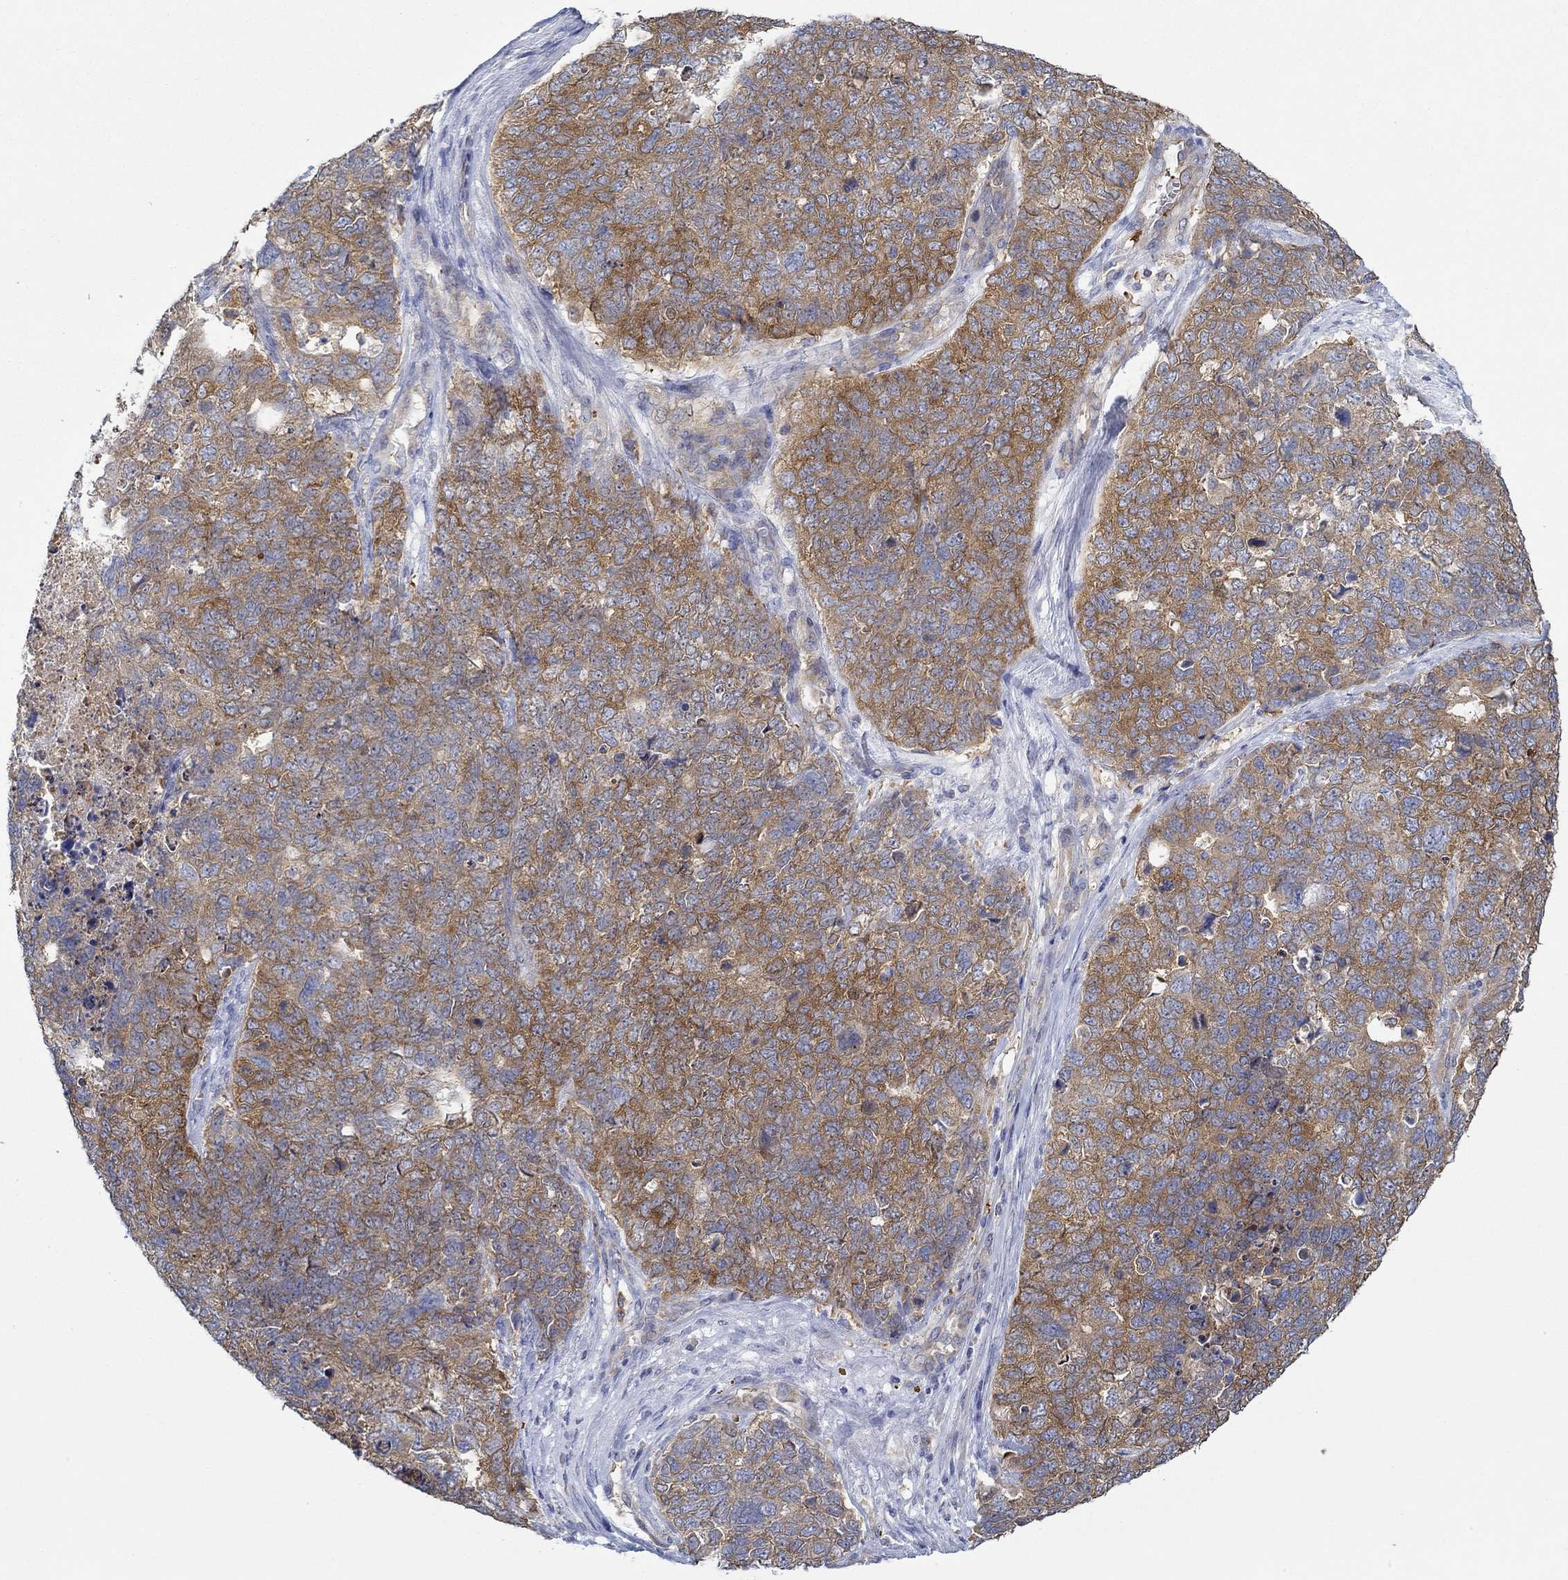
{"staining": {"intensity": "moderate", "quantity": "25%-75%", "location": "cytoplasmic/membranous"}, "tissue": "cervical cancer", "cell_type": "Tumor cells", "image_type": "cancer", "snomed": [{"axis": "morphology", "description": "Squamous cell carcinoma, NOS"}, {"axis": "topography", "description": "Cervix"}], "caption": "Brown immunohistochemical staining in human cervical cancer (squamous cell carcinoma) demonstrates moderate cytoplasmic/membranous staining in approximately 25%-75% of tumor cells.", "gene": "SLC27A3", "patient": {"sex": "female", "age": 63}}